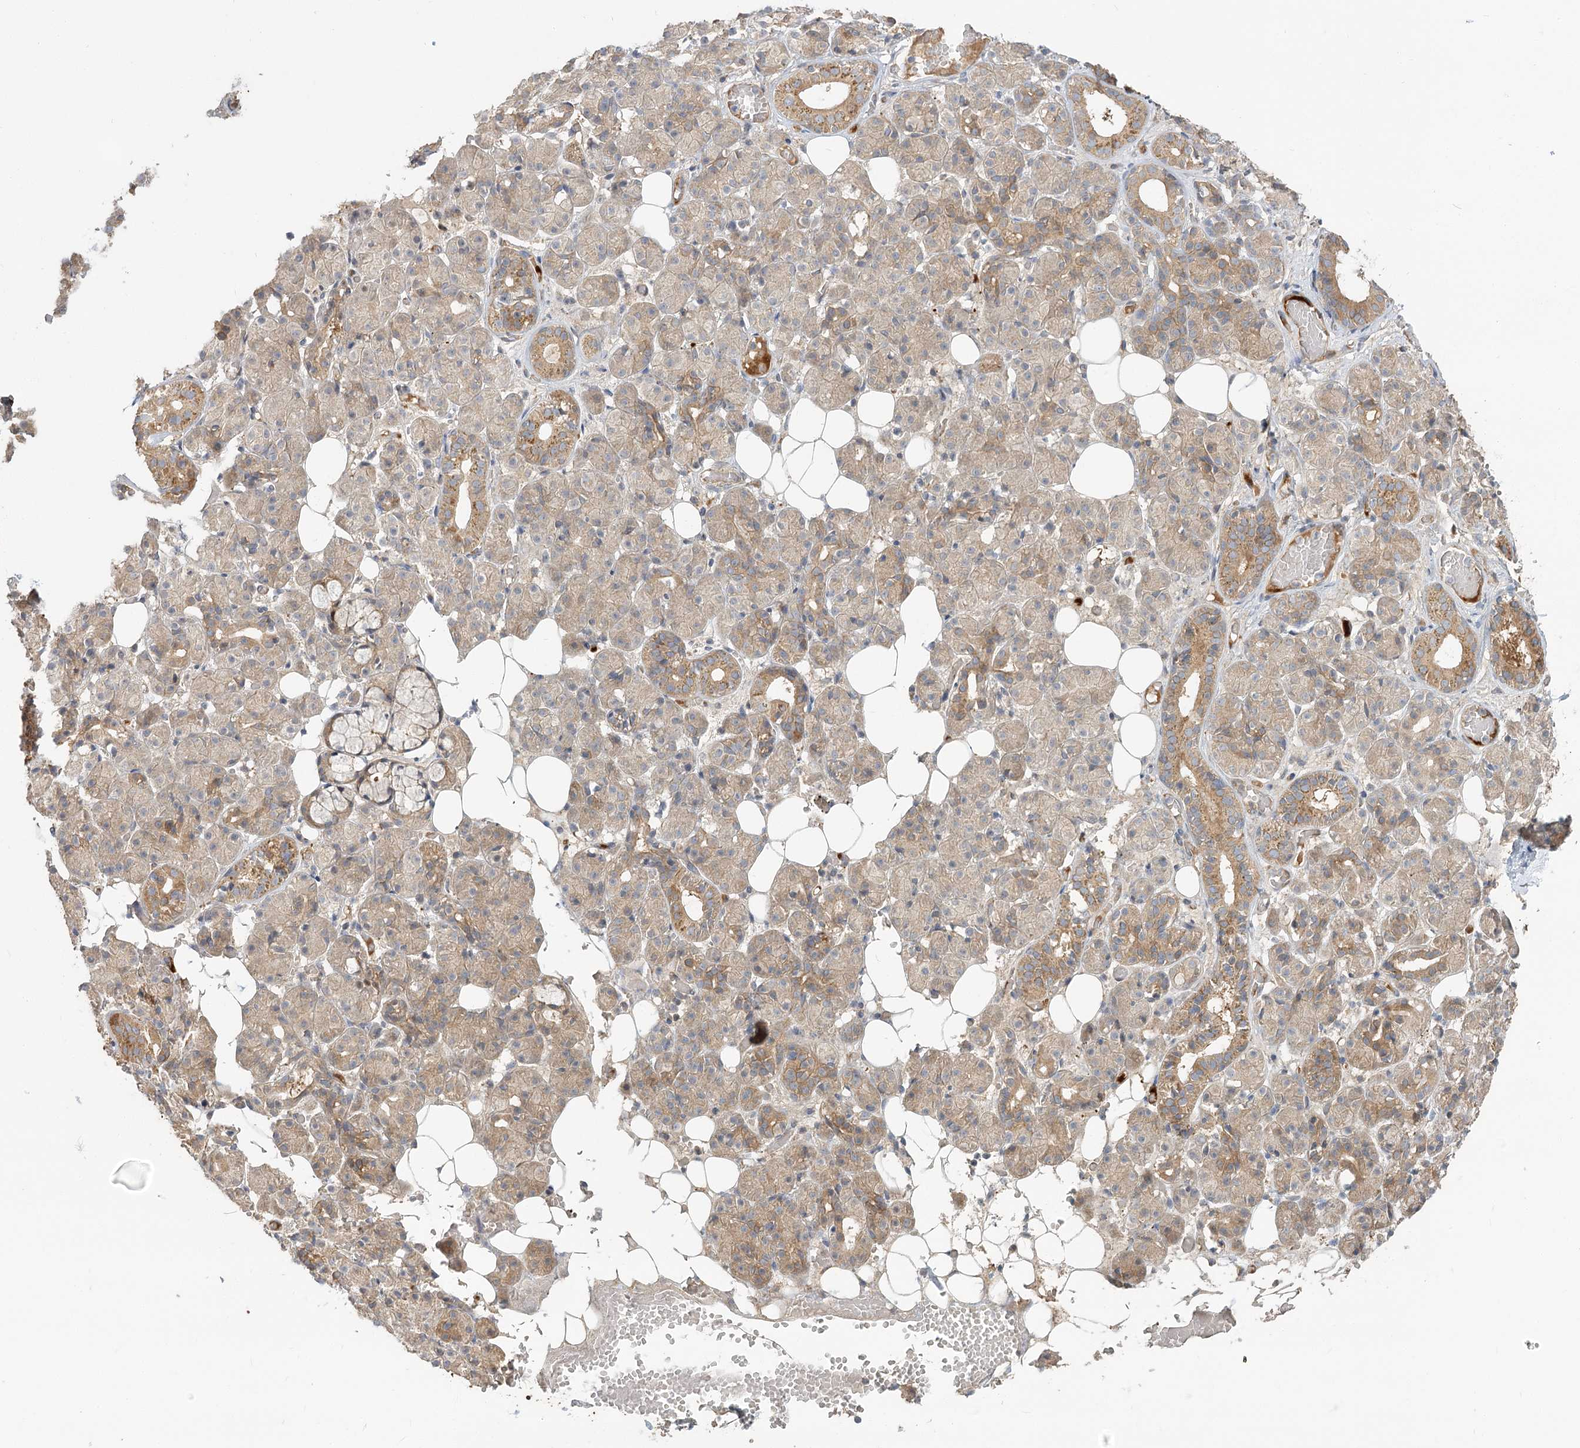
{"staining": {"intensity": "moderate", "quantity": "25%-75%", "location": "cytoplasmic/membranous"}, "tissue": "salivary gland", "cell_type": "Glandular cells", "image_type": "normal", "snomed": [{"axis": "morphology", "description": "Normal tissue, NOS"}, {"axis": "topography", "description": "Salivary gland"}], "caption": "A brown stain labels moderate cytoplasmic/membranous expression of a protein in glandular cells of benign salivary gland. Using DAB (brown) and hematoxylin (blue) stains, captured at high magnification using brightfield microscopy.", "gene": "GUCY2C", "patient": {"sex": "male", "age": 63}}